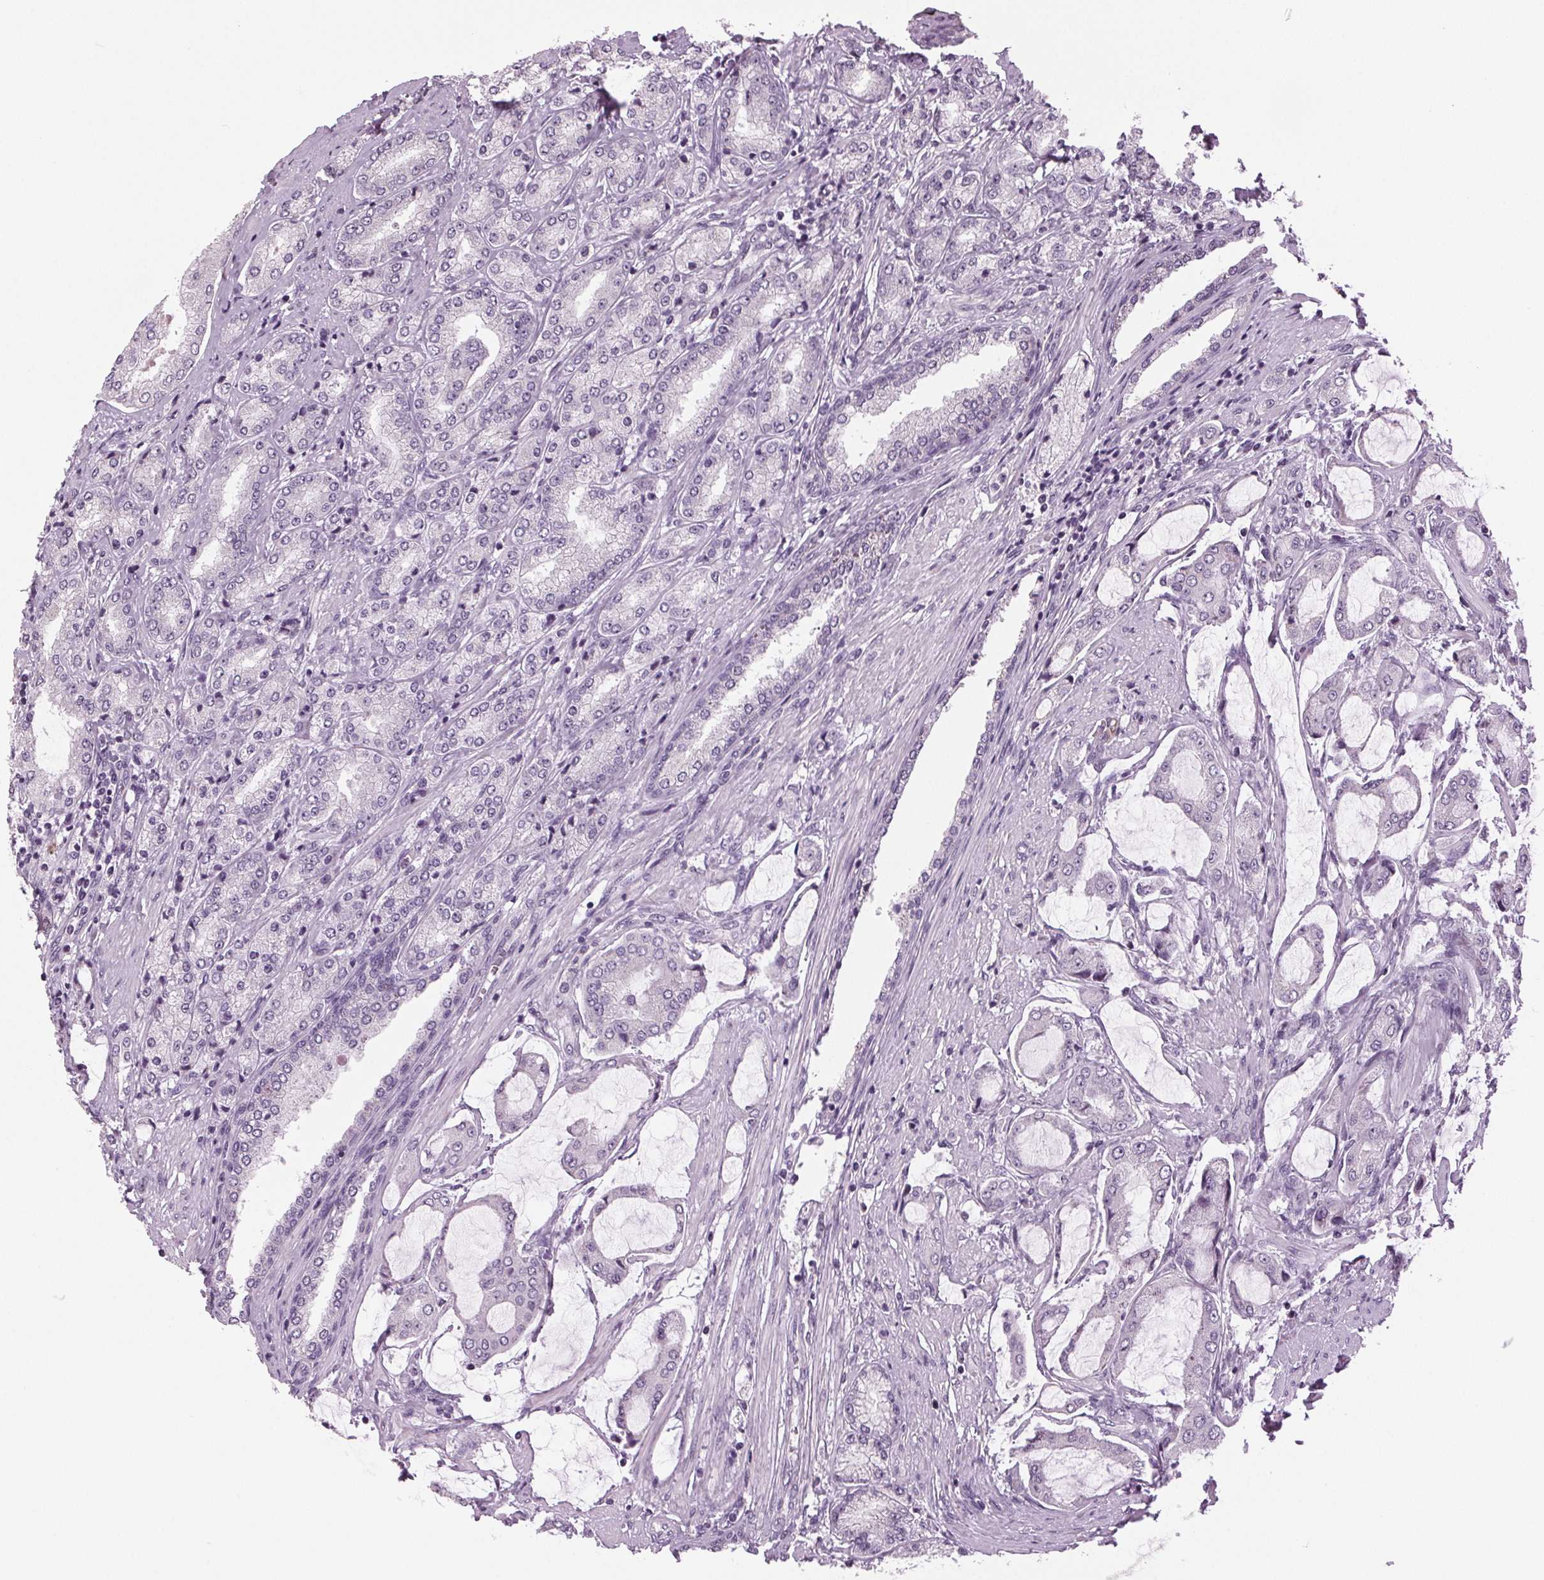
{"staining": {"intensity": "negative", "quantity": "none", "location": "none"}, "tissue": "prostate cancer", "cell_type": "Tumor cells", "image_type": "cancer", "snomed": [{"axis": "morphology", "description": "Adenocarcinoma, NOS"}, {"axis": "topography", "description": "Prostate"}], "caption": "A histopathology image of human prostate cancer is negative for staining in tumor cells. (DAB (3,3'-diaminobenzidine) immunohistochemistry with hematoxylin counter stain).", "gene": "DNAH12", "patient": {"sex": "male", "age": 63}}